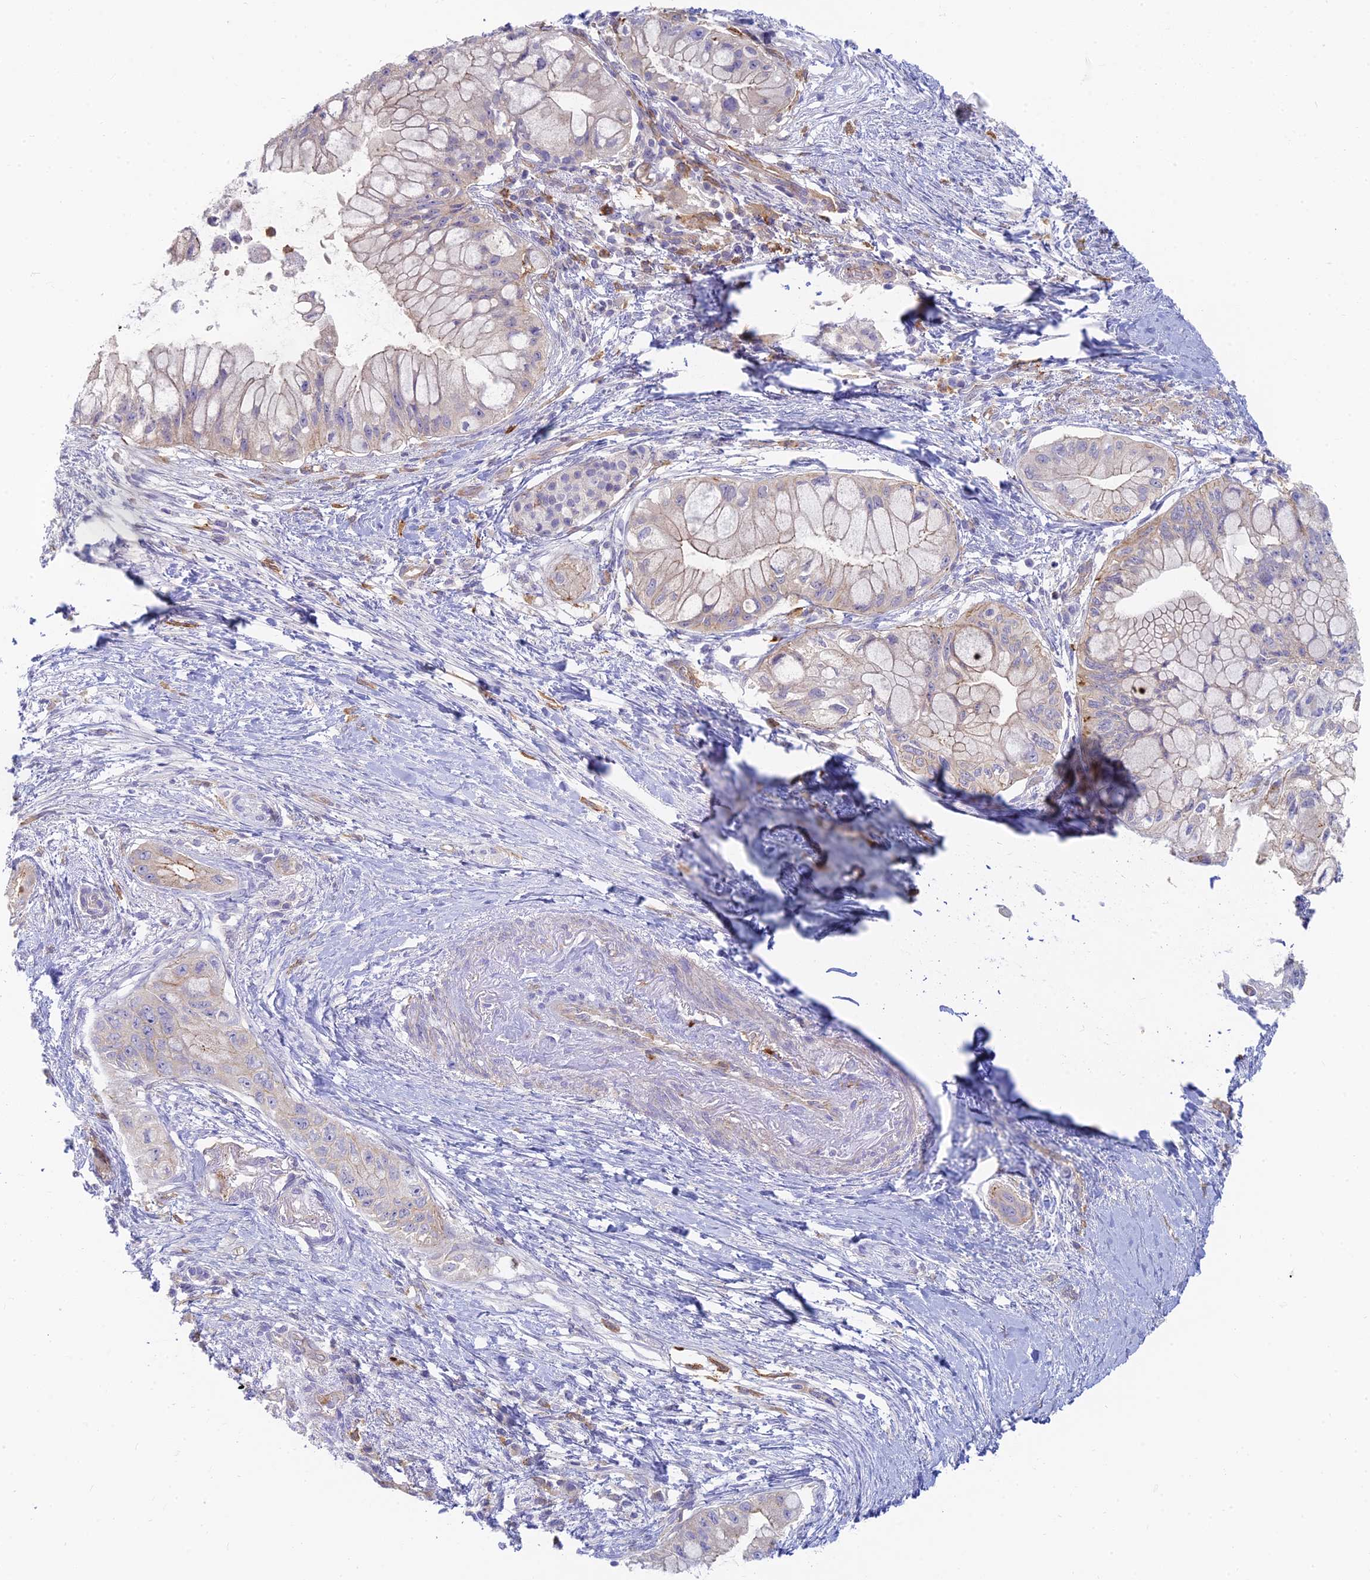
{"staining": {"intensity": "negative", "quantity": "none", "location": "none"}, "tissue": "pancreatic cancer", "cell_type": "Tumor cells", "image_type": "cancer", "snomed": [{"axis": "morphology", "description": "Adenocarcinoma, NOS"}, {"axis": "topography", "description": "Pancreas"}], "caption": "A high-resolution photomicrograph shows IHC staining of adenocarcinoma (pancreatic), which demonstrates no significant expression in tumor cells.", "gene": "STRN4", "patient": {"sex": "male", "age": 48}}